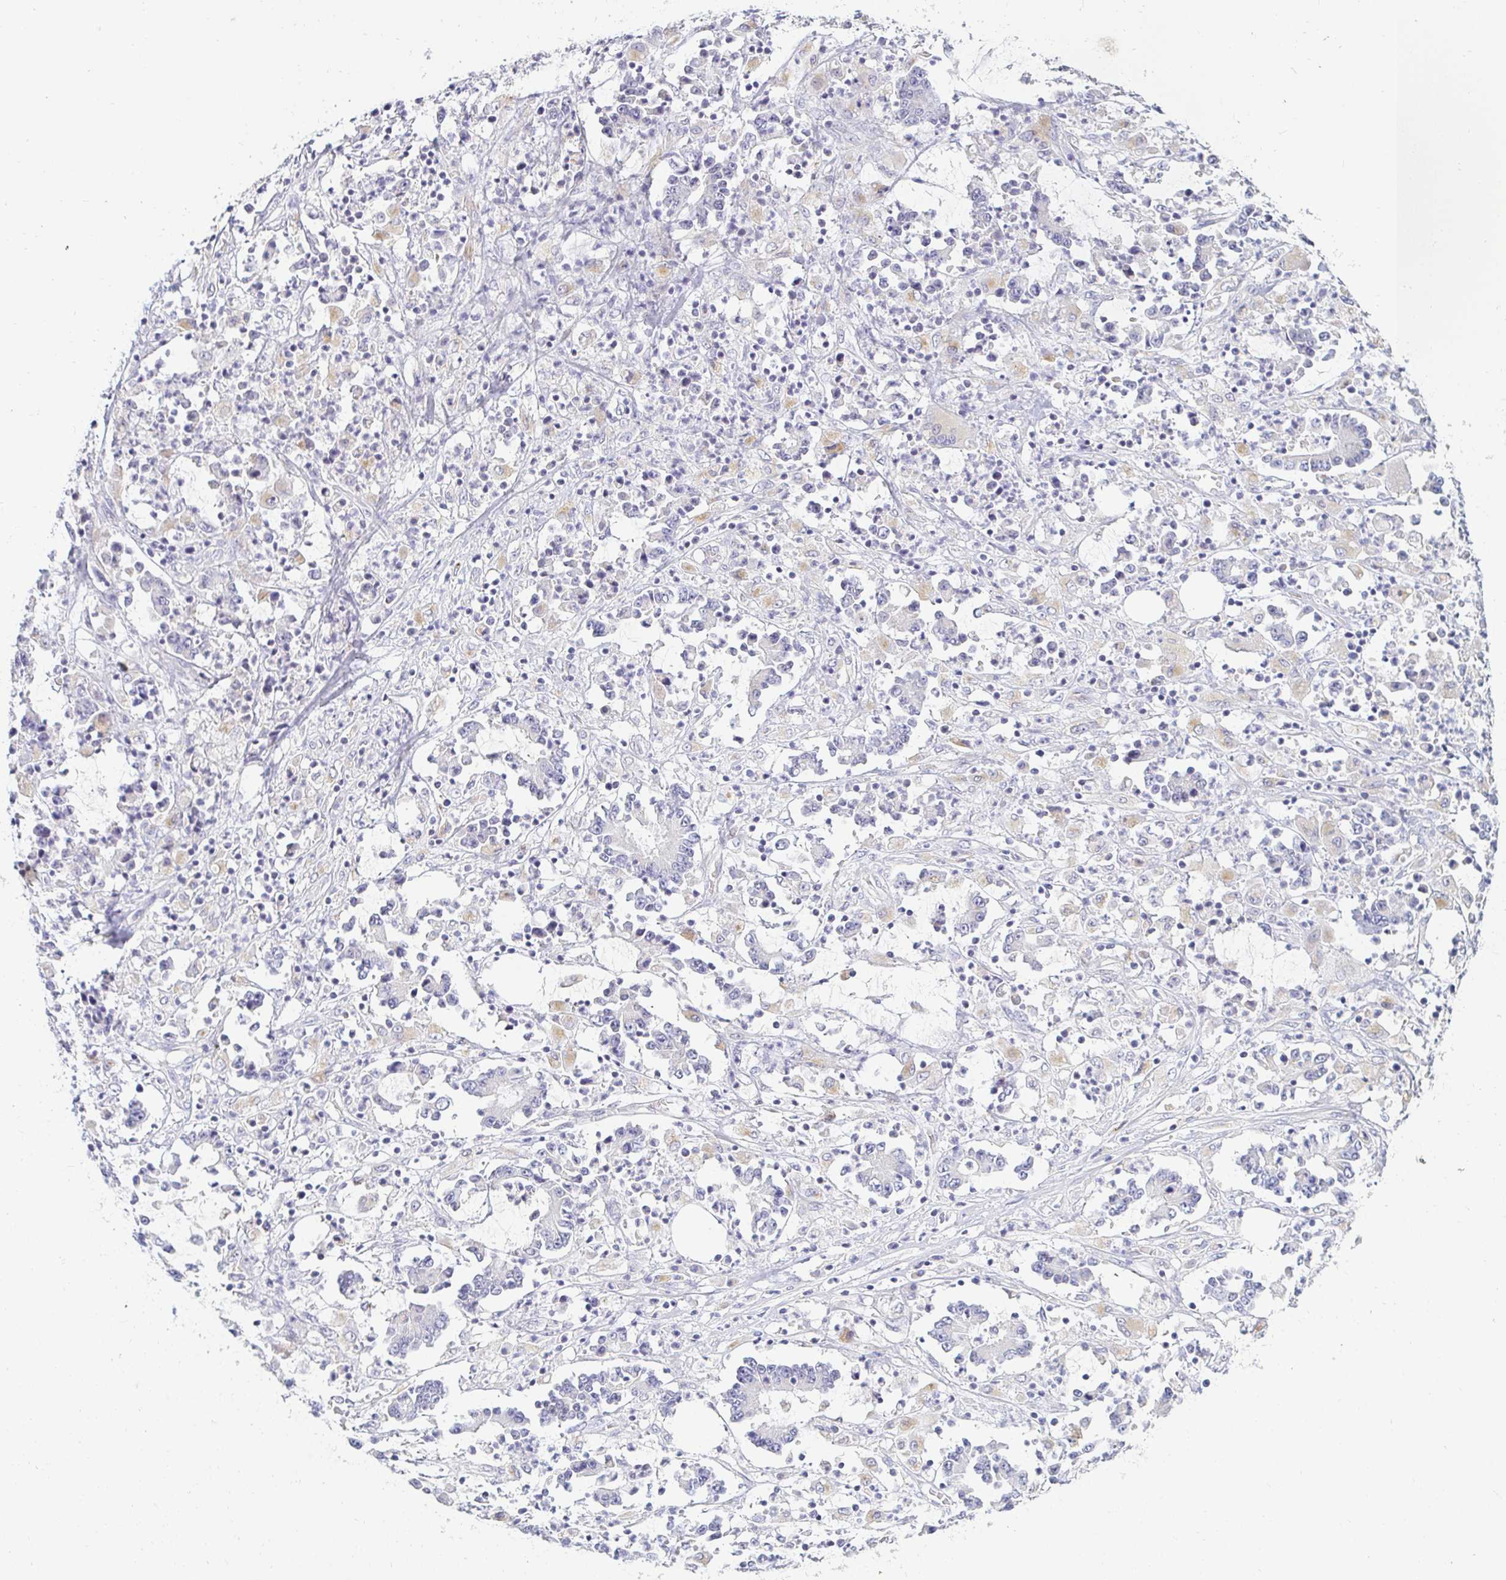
{"staining": {"intensity": "negative", "quantity": "none", "location": "none"}, "tissue": "stomach cancer", "cell_type": "Tumor cells", "image_type": "cancer", "snomed": [{"axis": "morphology", "description": "Adenocarcinoma, NOS"}, {"axis": "topography", "description": "Stomach, upper"}], "caption": "Stomach adenocarcinoma was stained to show a protein in brown. There is no significant staining in tumor cells. Nuclei are stained in blue.", "gene": "OR51D1", "patient": {"sex": "male", "age": 68}}